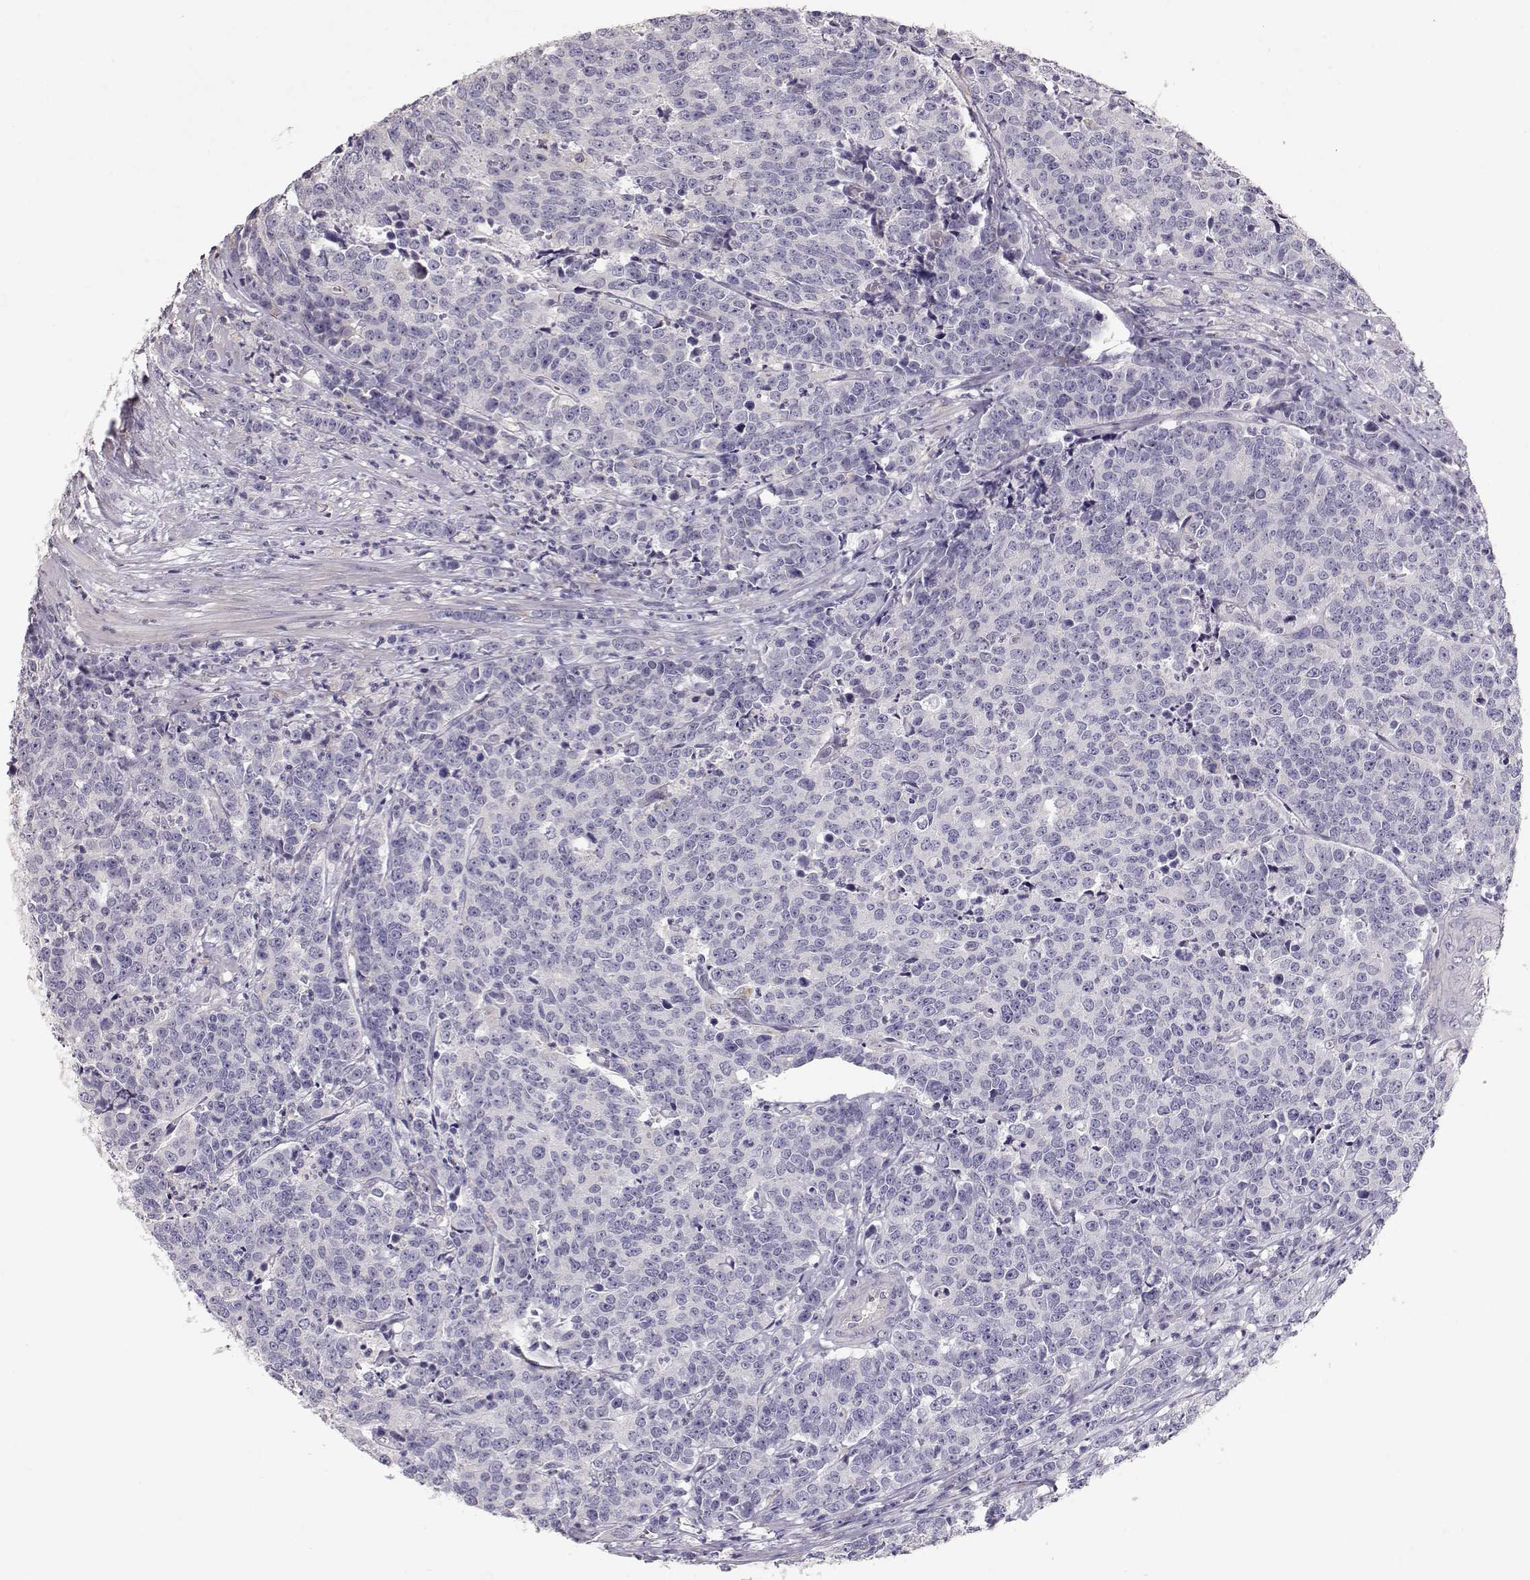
{"staining": {"intensity": "negative", "quantity": "none", "location": "none"}, "tissue": "prostate cancer", "cell_type": "Tumor cells", "image_type": "cancer", "snomed": [{"axis": "morphology", "description": "Adenocarcinoma, NOS"}, {"axis": "topography", "description": "Prostate"}], "caption": "Adenocarcinoma (prostate) was stained to show a protein in brown. There is no significant expression in tumor cells.", "gene": "SLC18A1", "patient": {"sex": "male", "age": 67}}